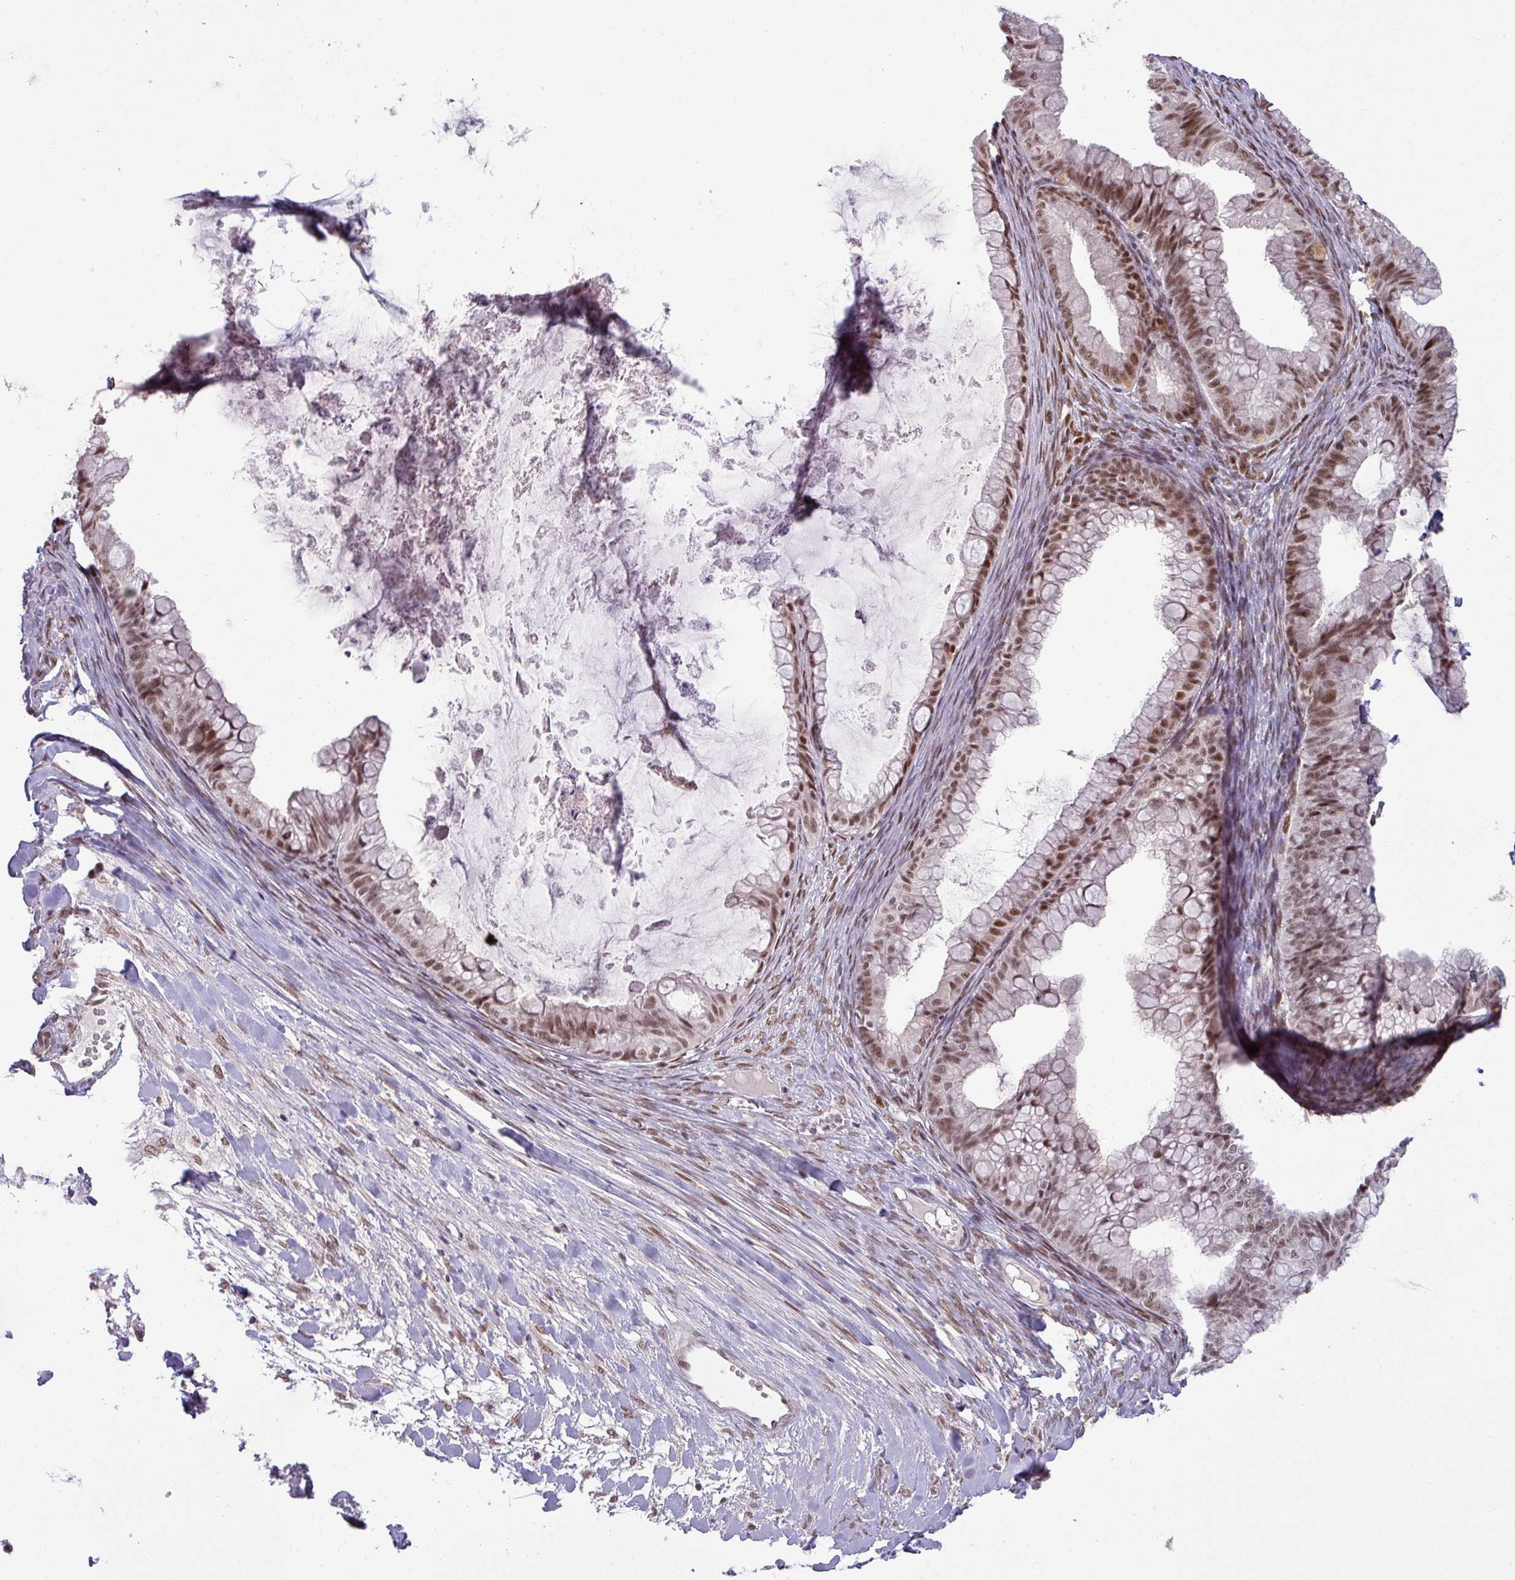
{"staining": {"intensity": "moderate", "quantity": ">75%", "location": "nuclear"}, "tissue": "ovarian cancer", "cell_type": "Tumor cells", "image_type": "cancer", "snomed": [{"axis": "morphology", "description": "Cystadenocarcinoma, mucinous, NOS"}, {"axis": "topography", "description": "Ovary"}], "caption": "An immunohistochemistry image of neoplastic tissue is shown. Protein staining in brown highlights moderate nuclear positivity in mucinous cystadenocarcinoma (ovarian) within tumor cells.", "gene": "PTPN20", "patient": {"sex": "female", "age": 35}}